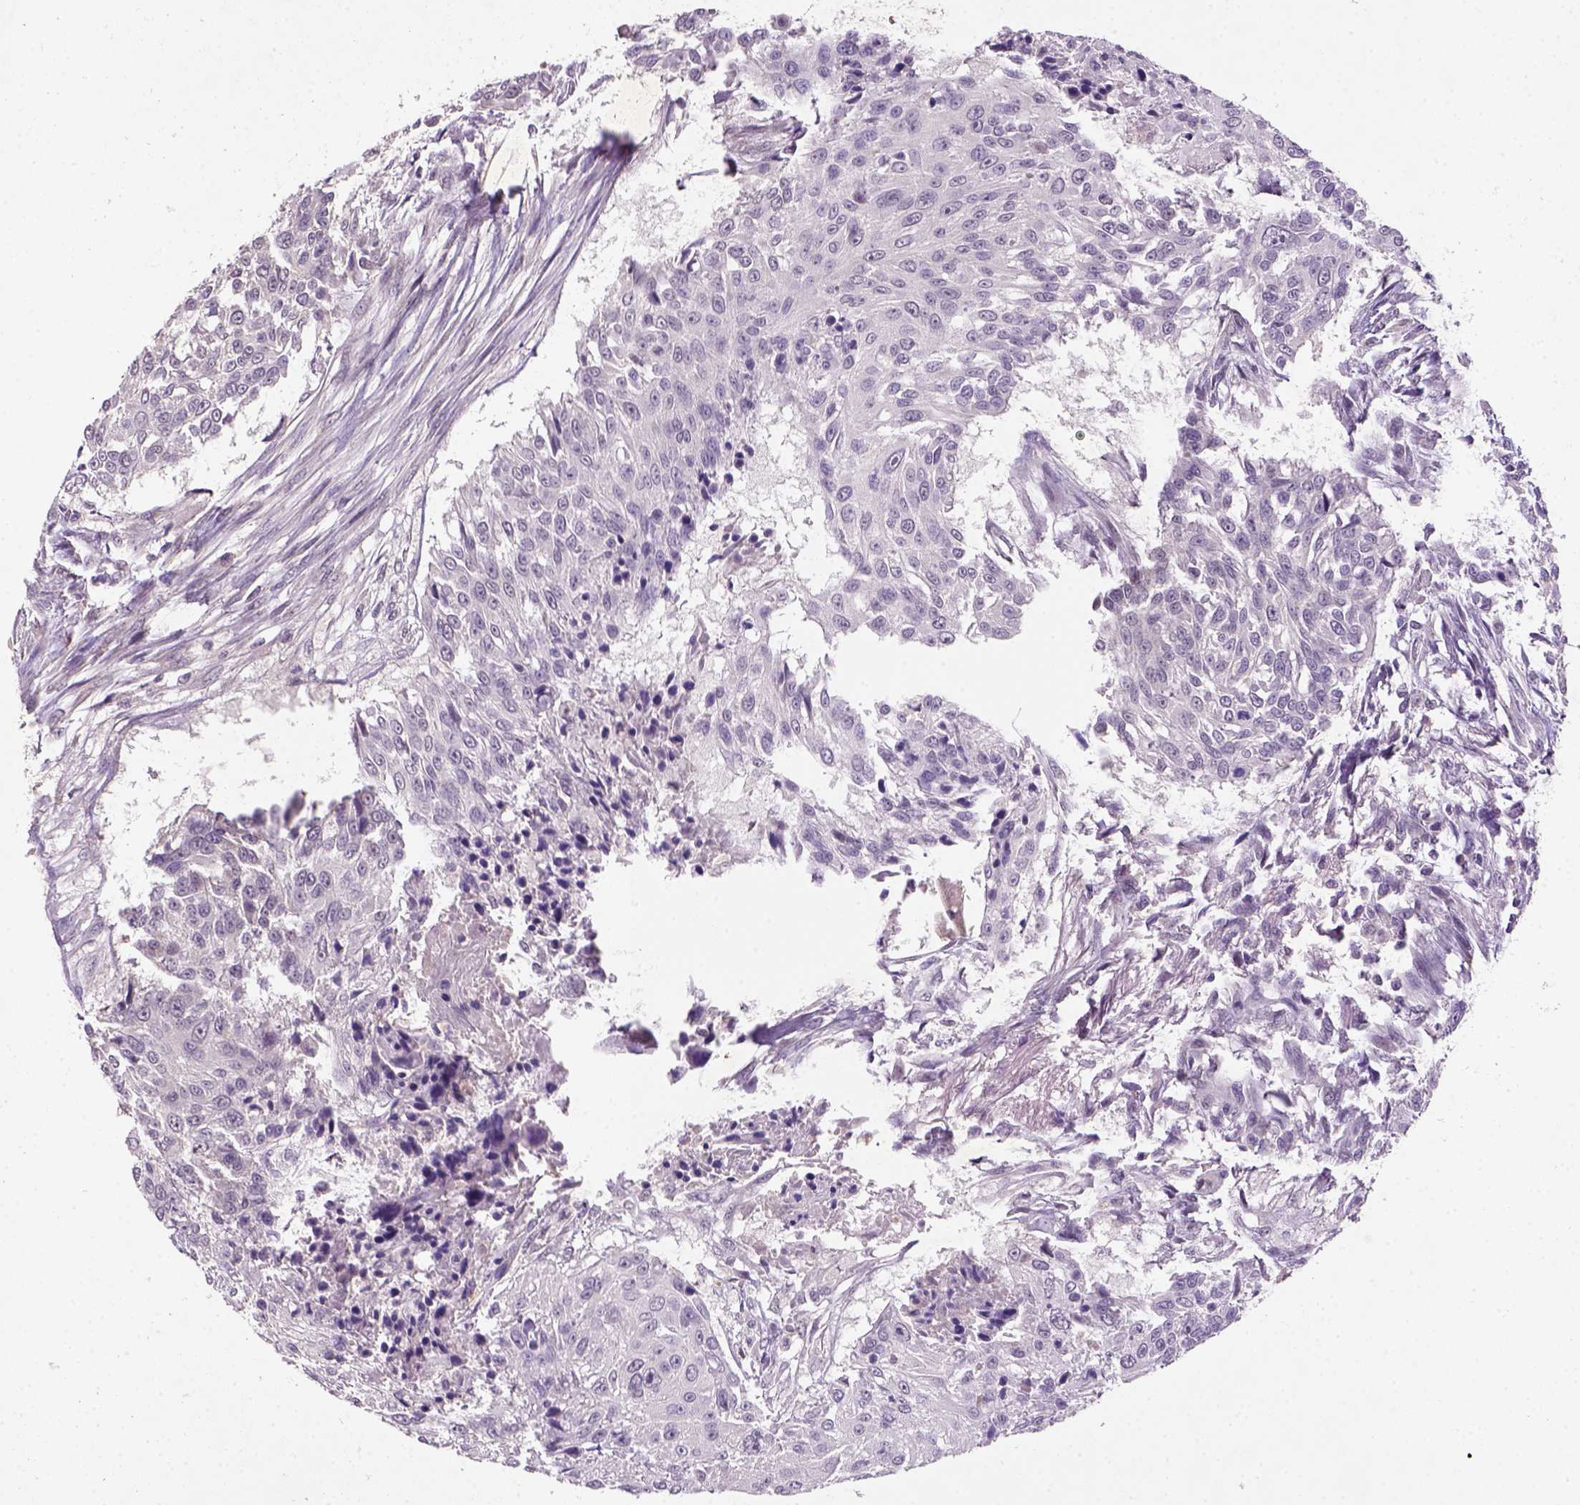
{"staining": {"intensity": "negative", "quantity": "none", "location": "none"}, "tissue": "urothelial cancer", "cell_type": "Tumor cells", "image_type": "cancer", "snomed": [{"axis": "morphology", "description": "Urothelial carcinoma, NOS"}, {"axis": "topography", "description": "Urinary bladder"}], "caption": "Photomicrograph shows no significant protein positivity in tumor cells of transitional cell carcinoma. (Stains: DAB (3,3'-diaminobenzidine) immunohistochemistry with hematoxylin counter stain, Microscopy: brightfield microscopy at high magnification).", "gene": "NLGN2", "patient": {"sex": "male", "age": 55}}